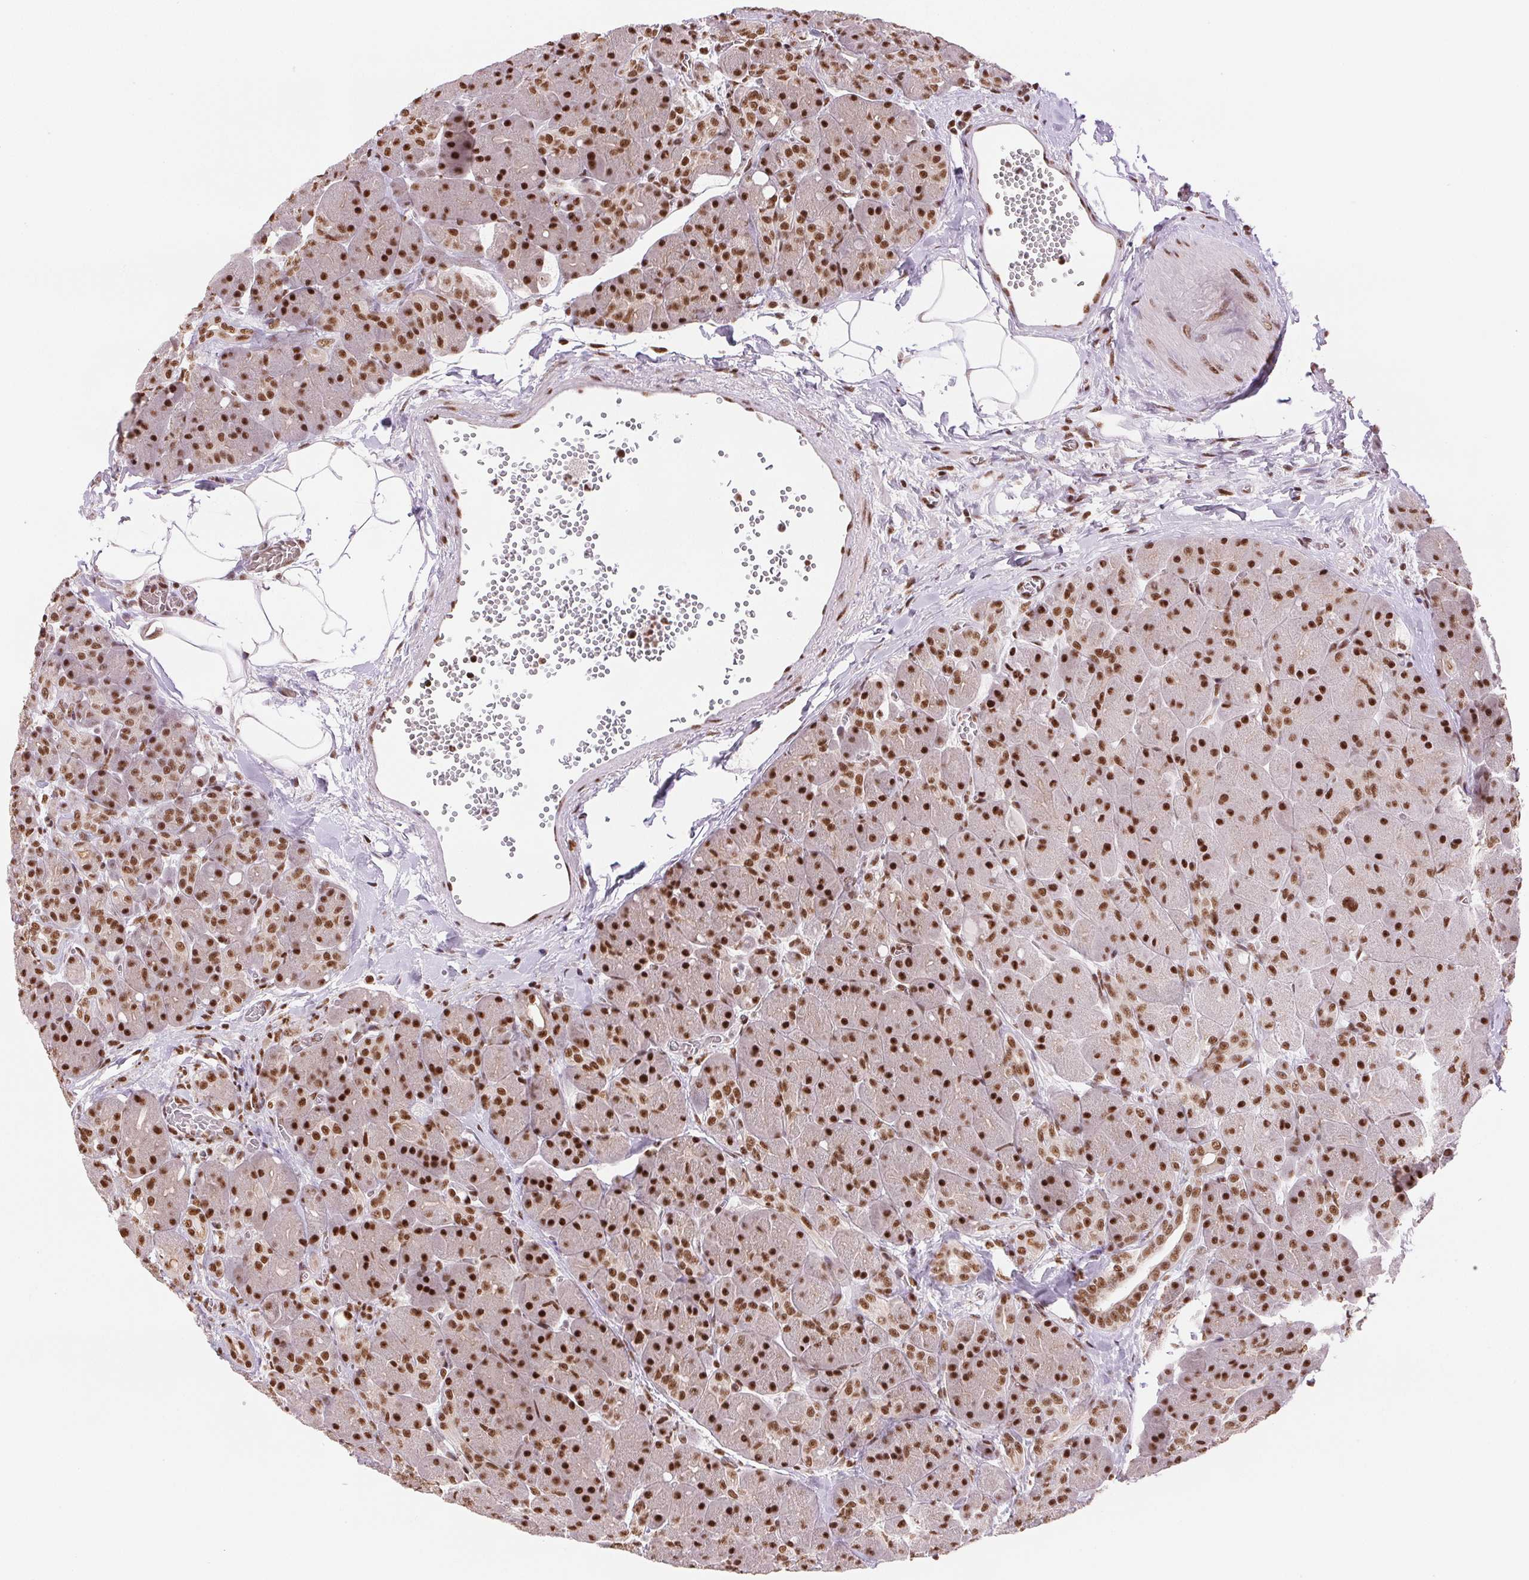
{"staining": {"intensity": "moderate", "quantity": ">75%", "location": "nuclear"}, "tissue": "pancreas", "cell_type": "Exocrine glandular cells", "image_type": "normal", "snomed": [{"axis": "morphology", "description": "Normal tissue, NOS"}, {"axis": "topography", "description": "Pancreas"}], "caption": "This is a micrograph of immunohistochemistry staining of unremarkable pancreas, which shows moderate staining in the nuclear of exocrine glandular cells.", "gene": "IK", "patient": {"sex": "male", "age": 55}}